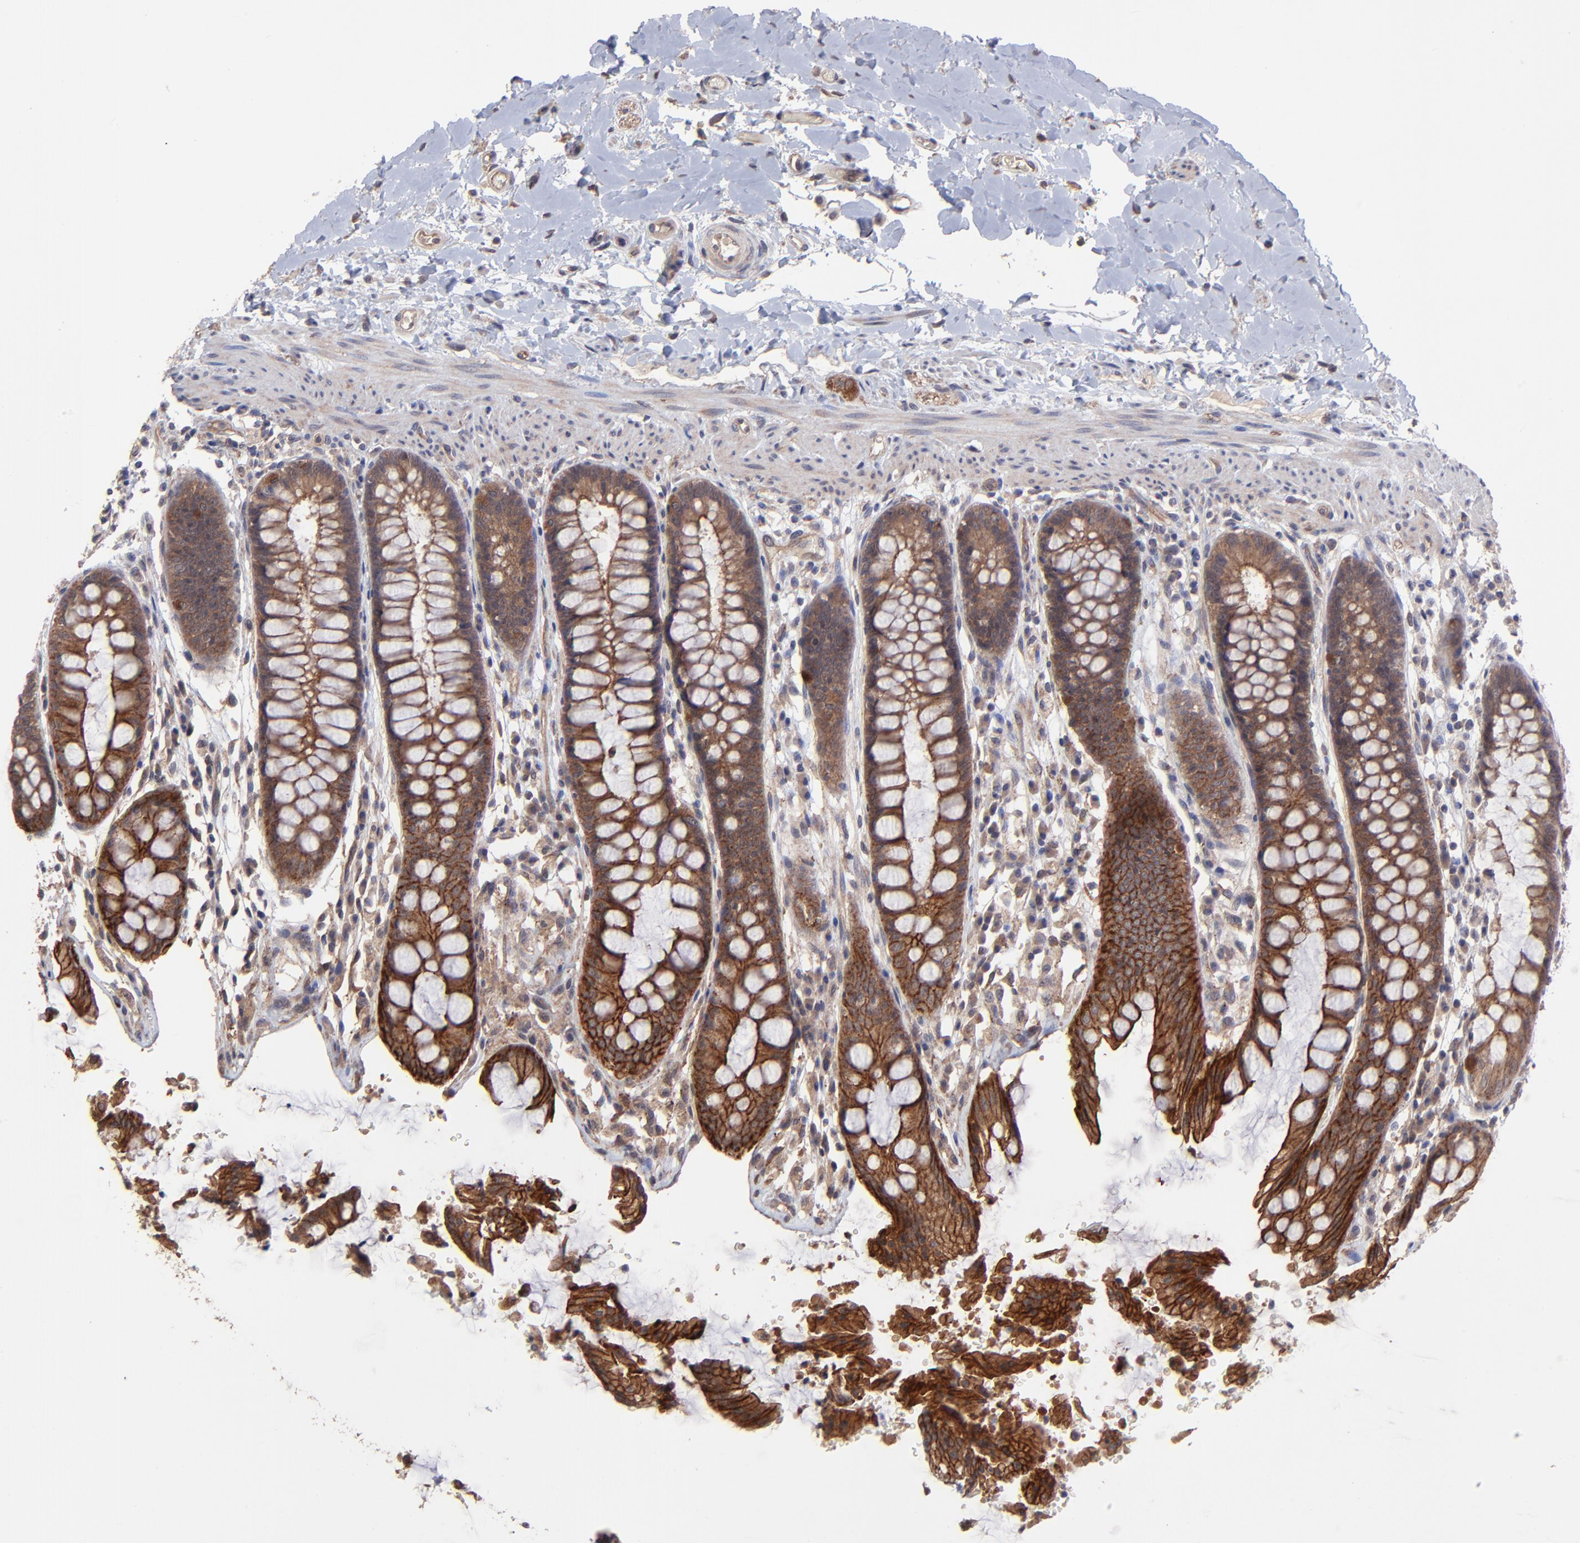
{"staining": {"intensity": "strong", "quantity": ">75%", "location": "cytoplasmic/membranous"}, "tissue": "rectum", "cell_type": "Glandular cells", "image_type": "normal", "snomed": [{"axis": "morphology", "description": "Normal tissue, NOS"}, {"axis": "topography", "description": "Rectum"}], "caption": "Immunohistochemical staining of unremarkable human rectum demonstrates high levels of strong cytoplasmic/membranous staining in about >75% of glandular cells. (brown staining indicates protein expression, while blue staining denotes nuclei).", "gene": "ZNF780A", "patient": {"sex": "female", "age": 46}}